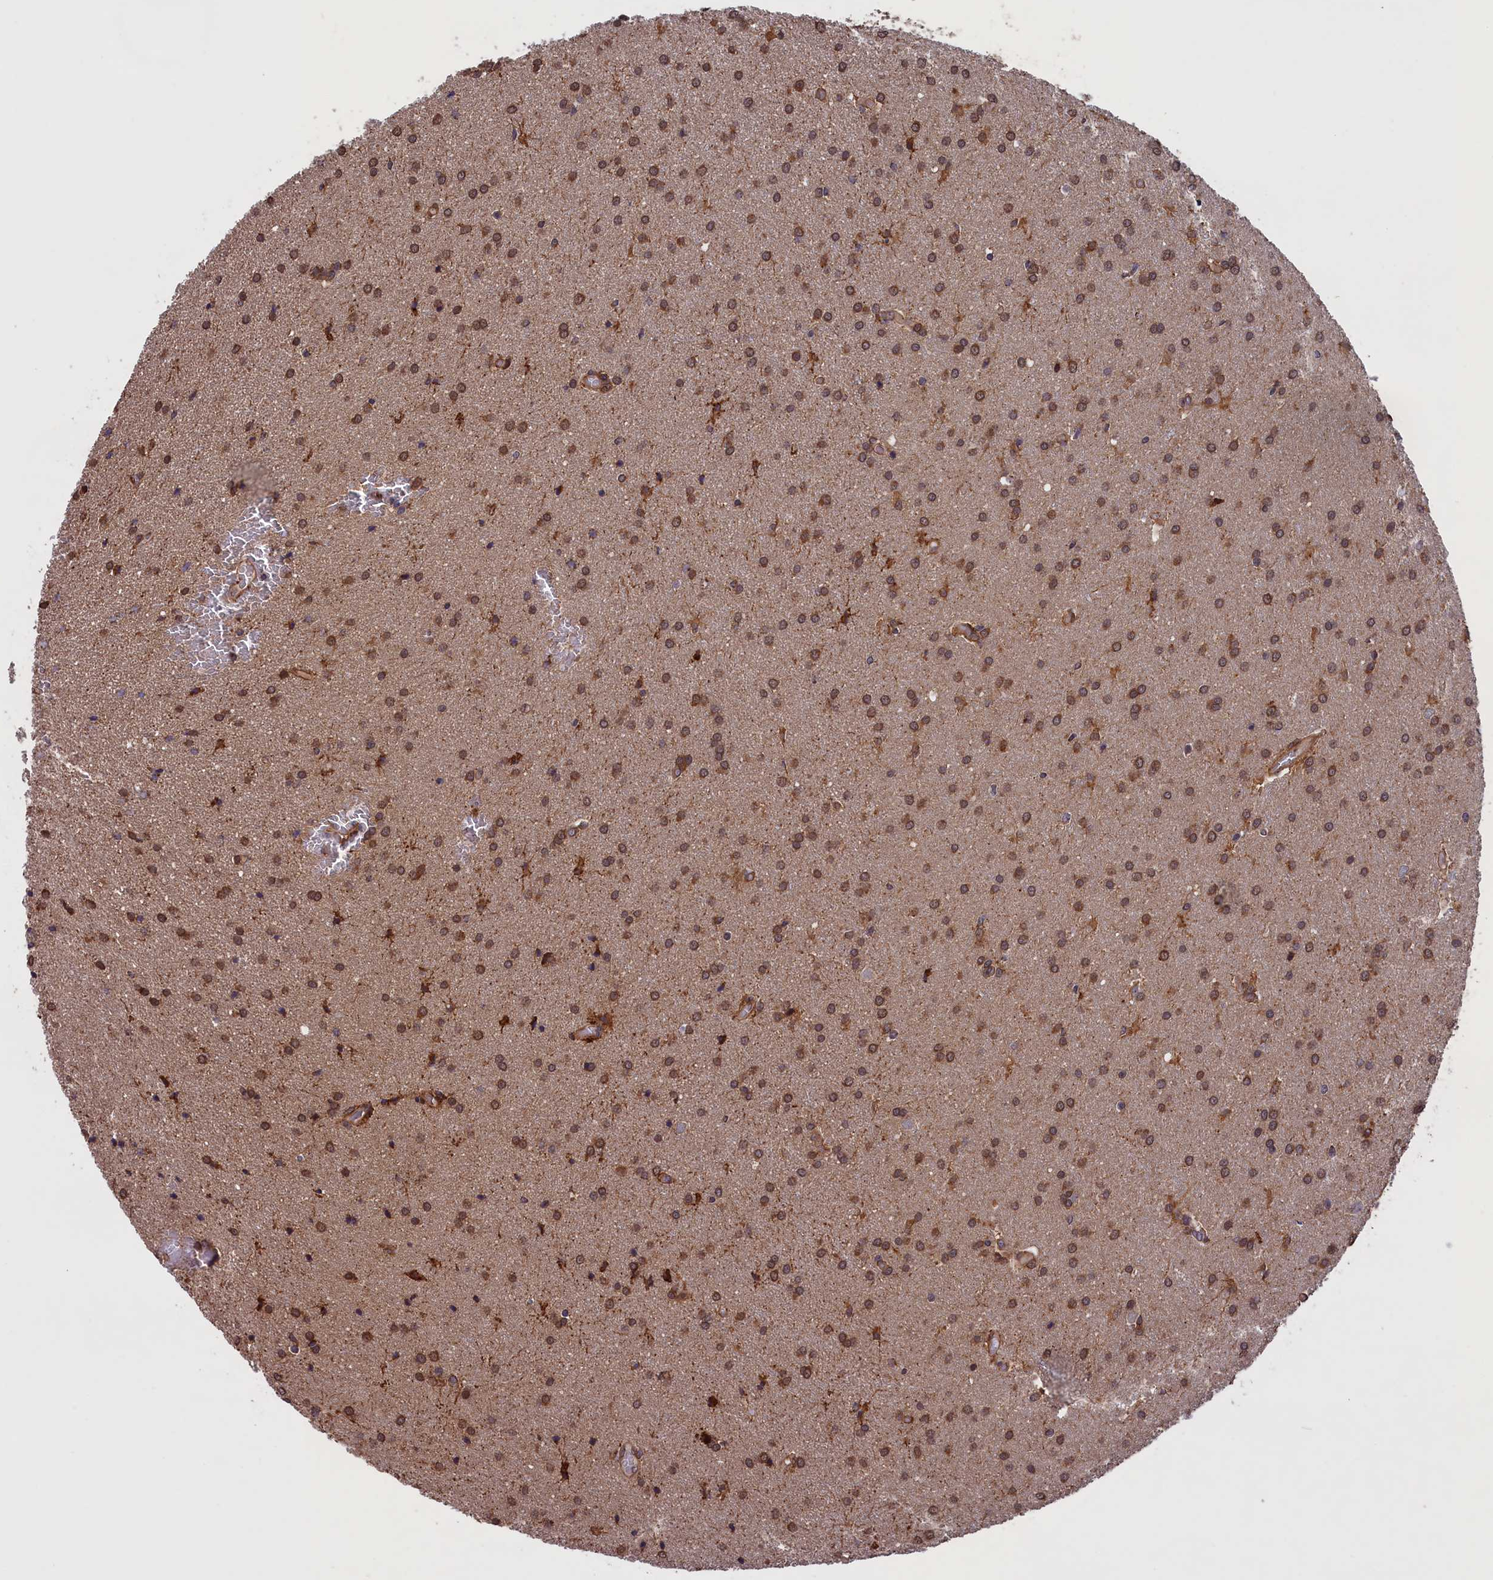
{"staining": {"intensity": "moderate", "quantity": ">75%", "location": "cytoplasmic/membranous"}, "tissue": "glioma", "cell_type": "Tumor cells", "image_type": "cancer", "snomed": [{"axis": "morphology", "description": "Glioma, malignant, Low grade"}, {"axis": "topography", "description": "Brain"}], "caption": "A high-resolution histopathology image shows IHC staining of malignant low-grade glioma, which reveals moderate cytoplasmic/membranous expression in approximately >75% of tumor cells. (DAB IHC with brightfield microscopy, high magnification).", "gene": "PLA2G4C", "patient": {"sex": "female", "age": 32}}